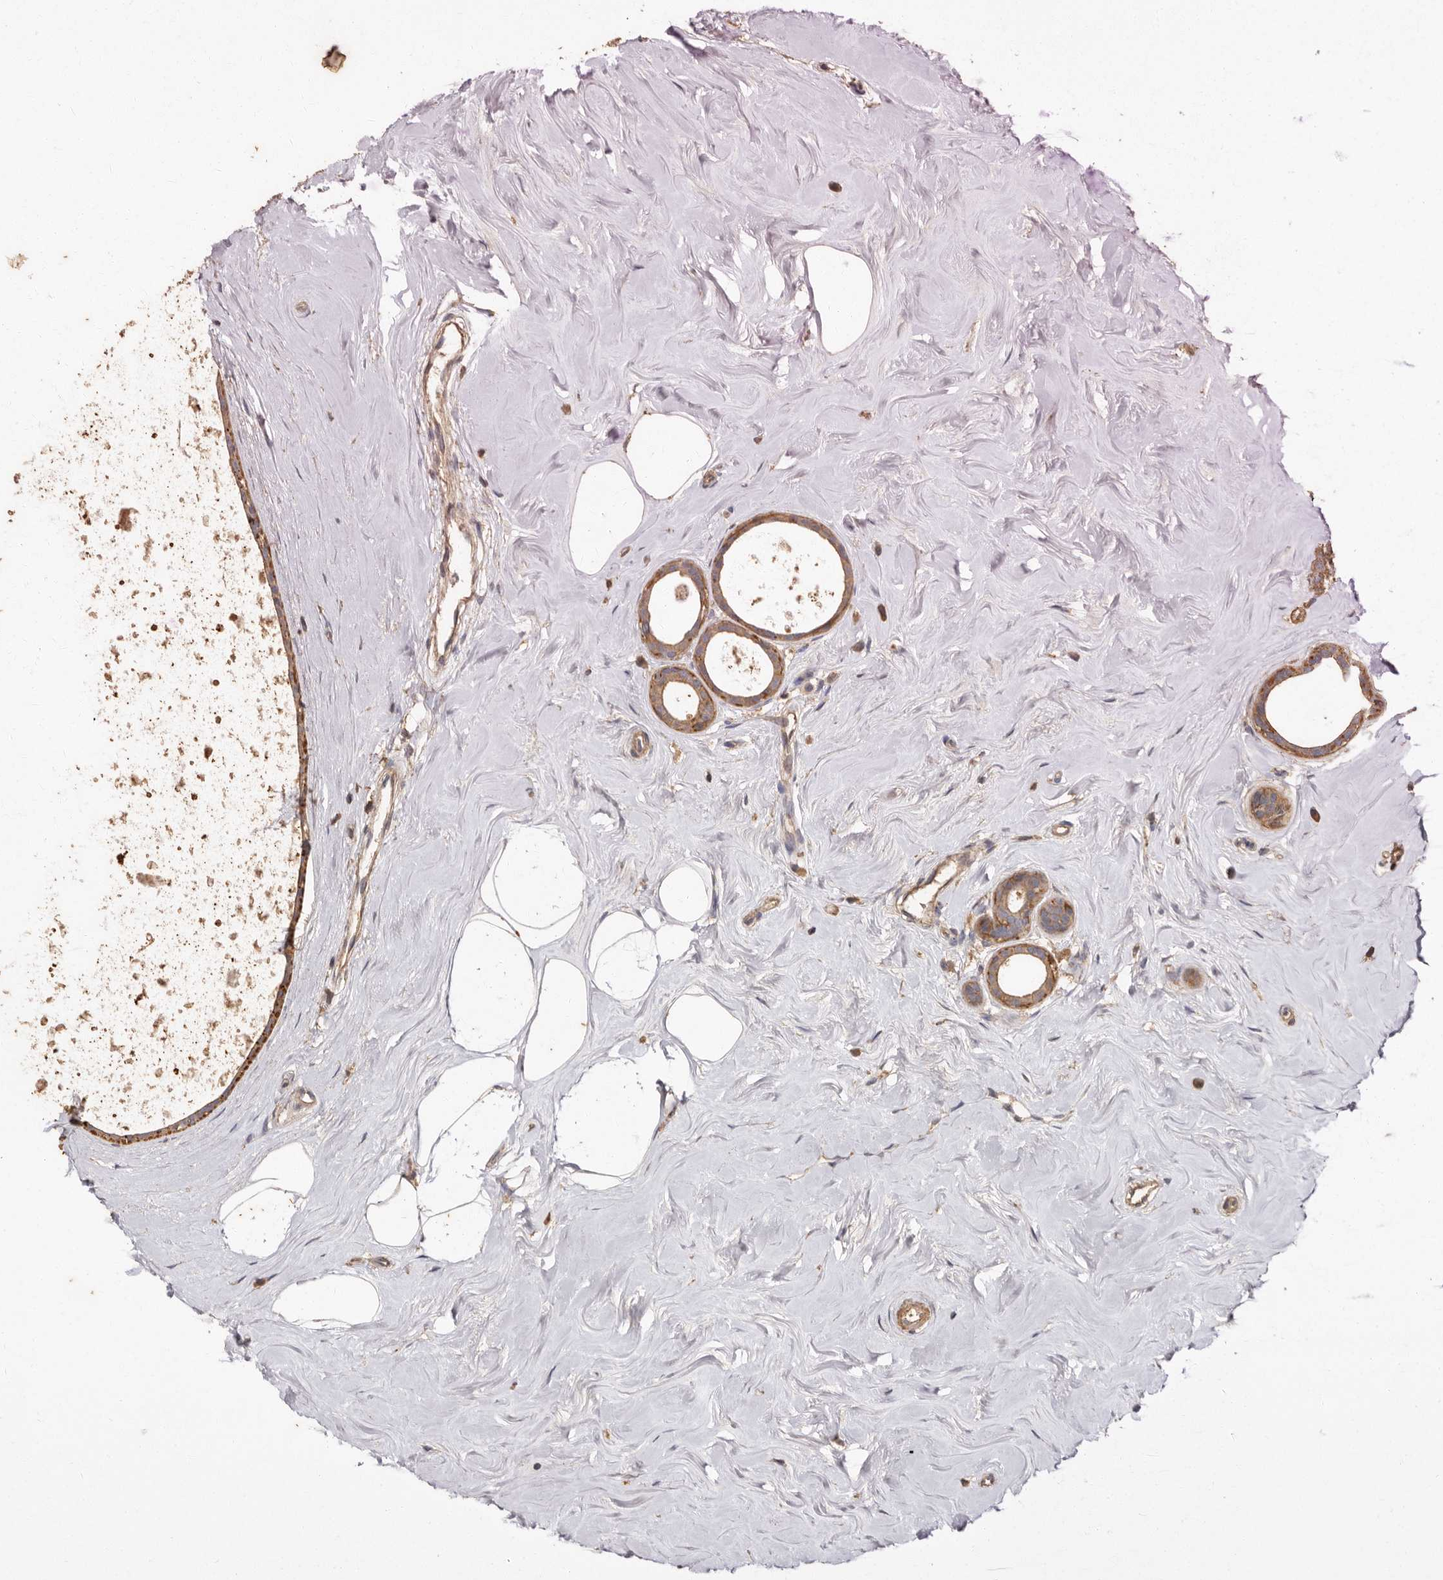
{"staining": {"intensity": "moderate", "quantity": ">75%", "location": "cytoplasmic/membranous"}, "tissue": "breast cancer", "cell_type": "Tumor cells", "image_type": "cancer", "snomed": [{"axis": "morphology", "description": "Lobular carcinoma"}, {"axis": "topography", "description": "Breast"}], "caption": "This histopathology image shows immunohistochemistry (IHC) staining of human breast cancer (lobular carcinoma), with medium moderate cytoplasmic/membranous expression in about >75% of tumor cells.", "gene": "RWDD1", "patient": {"sex": "female", "age": 47}}